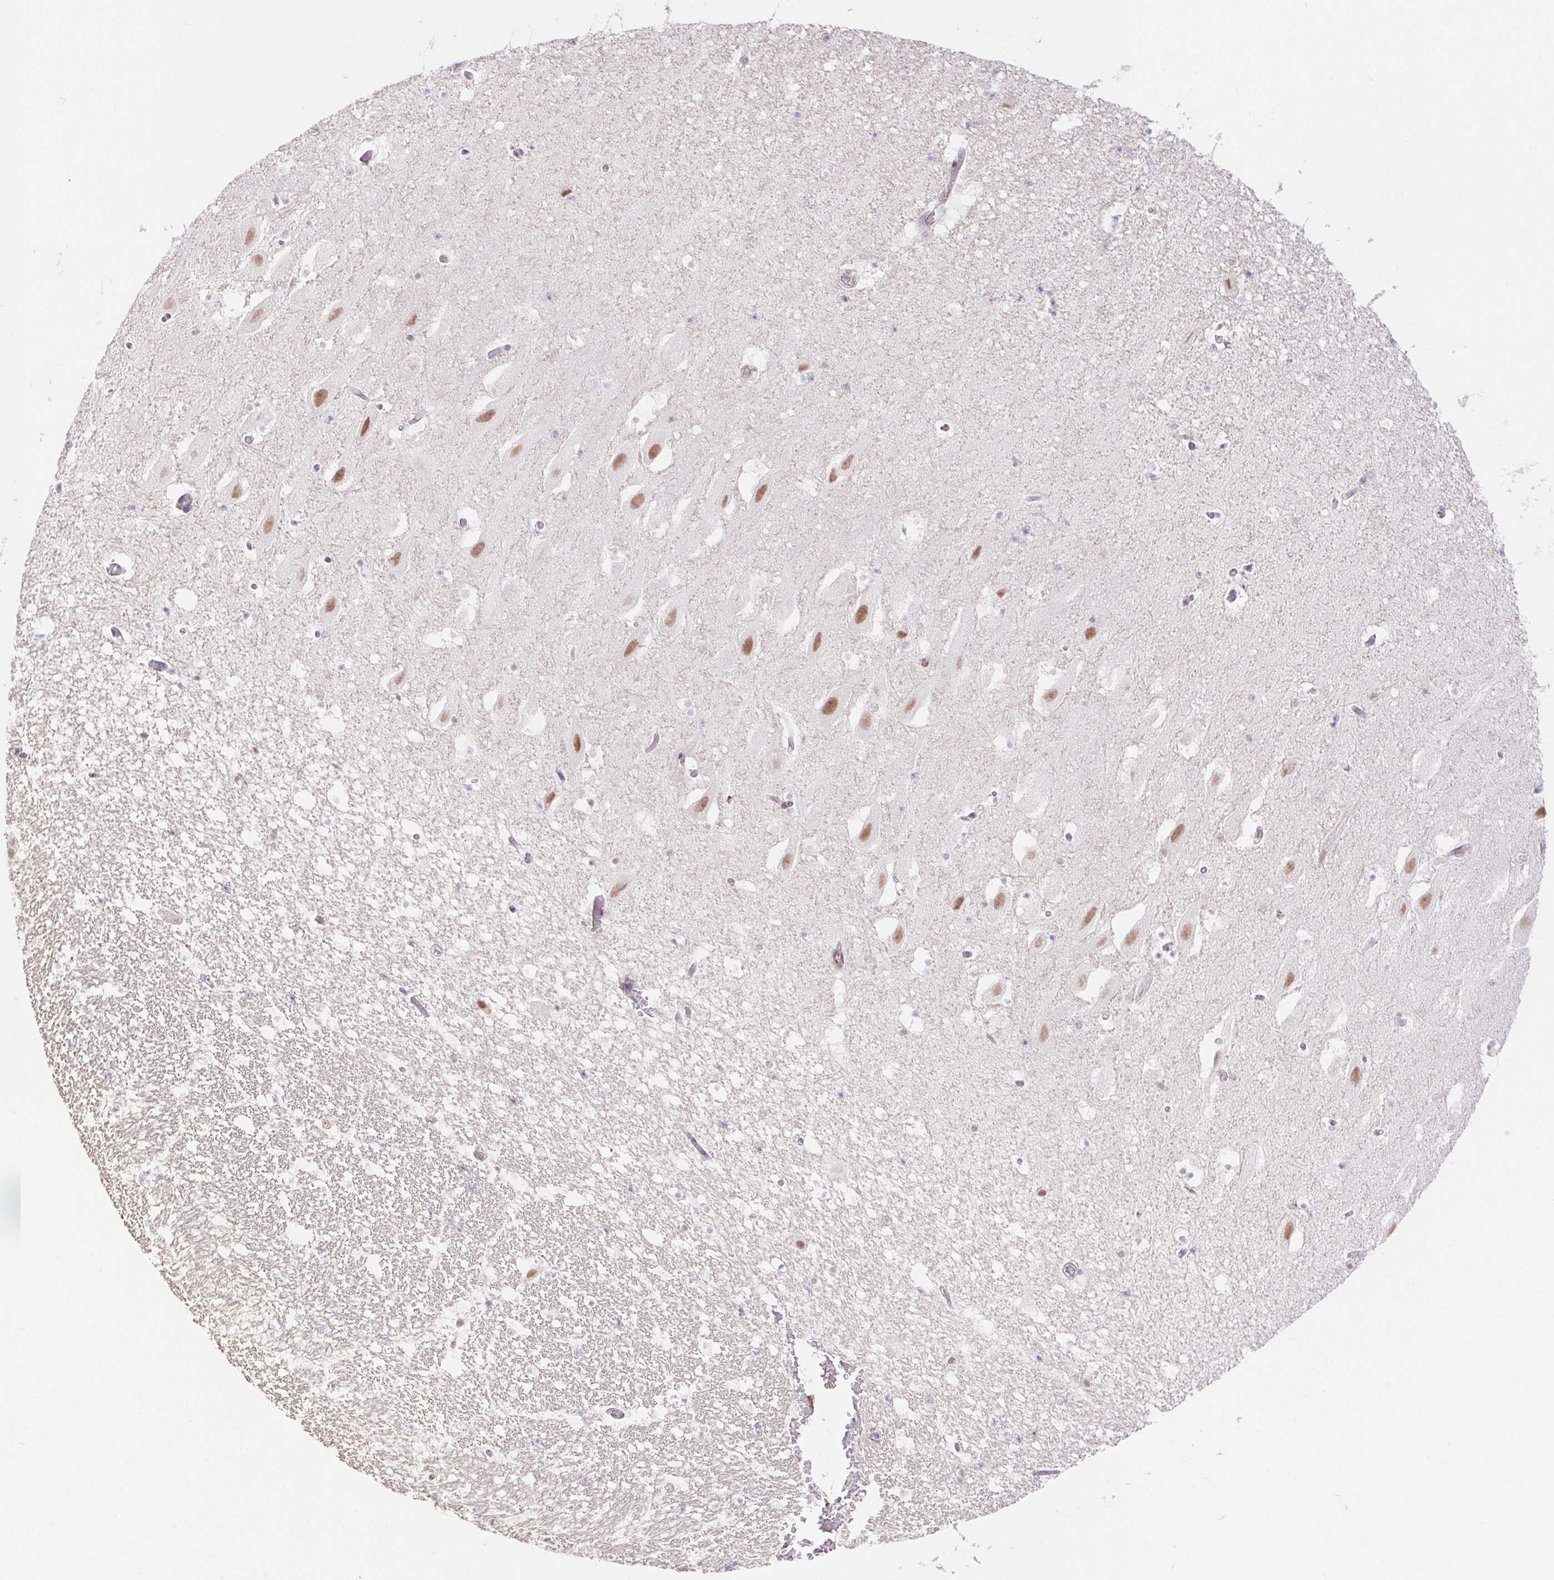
{"staining": {"intensity": "weak", "quantity": "<25%", "location": "nuclear"}, "tissue": "hippocampus", "cell_type": "Glial cells", "image_type": "normal", "snomed": [{"axis": "morphology", "description": "Normal tissue, NOS"}, {"axis": "topography", "description": "Hippocampus"}], "caption": "Glial cells show no significant expression in unremarkable hippocampus.", "gene": "DDX17", "patient": {"sex": "male", "age": 26}}